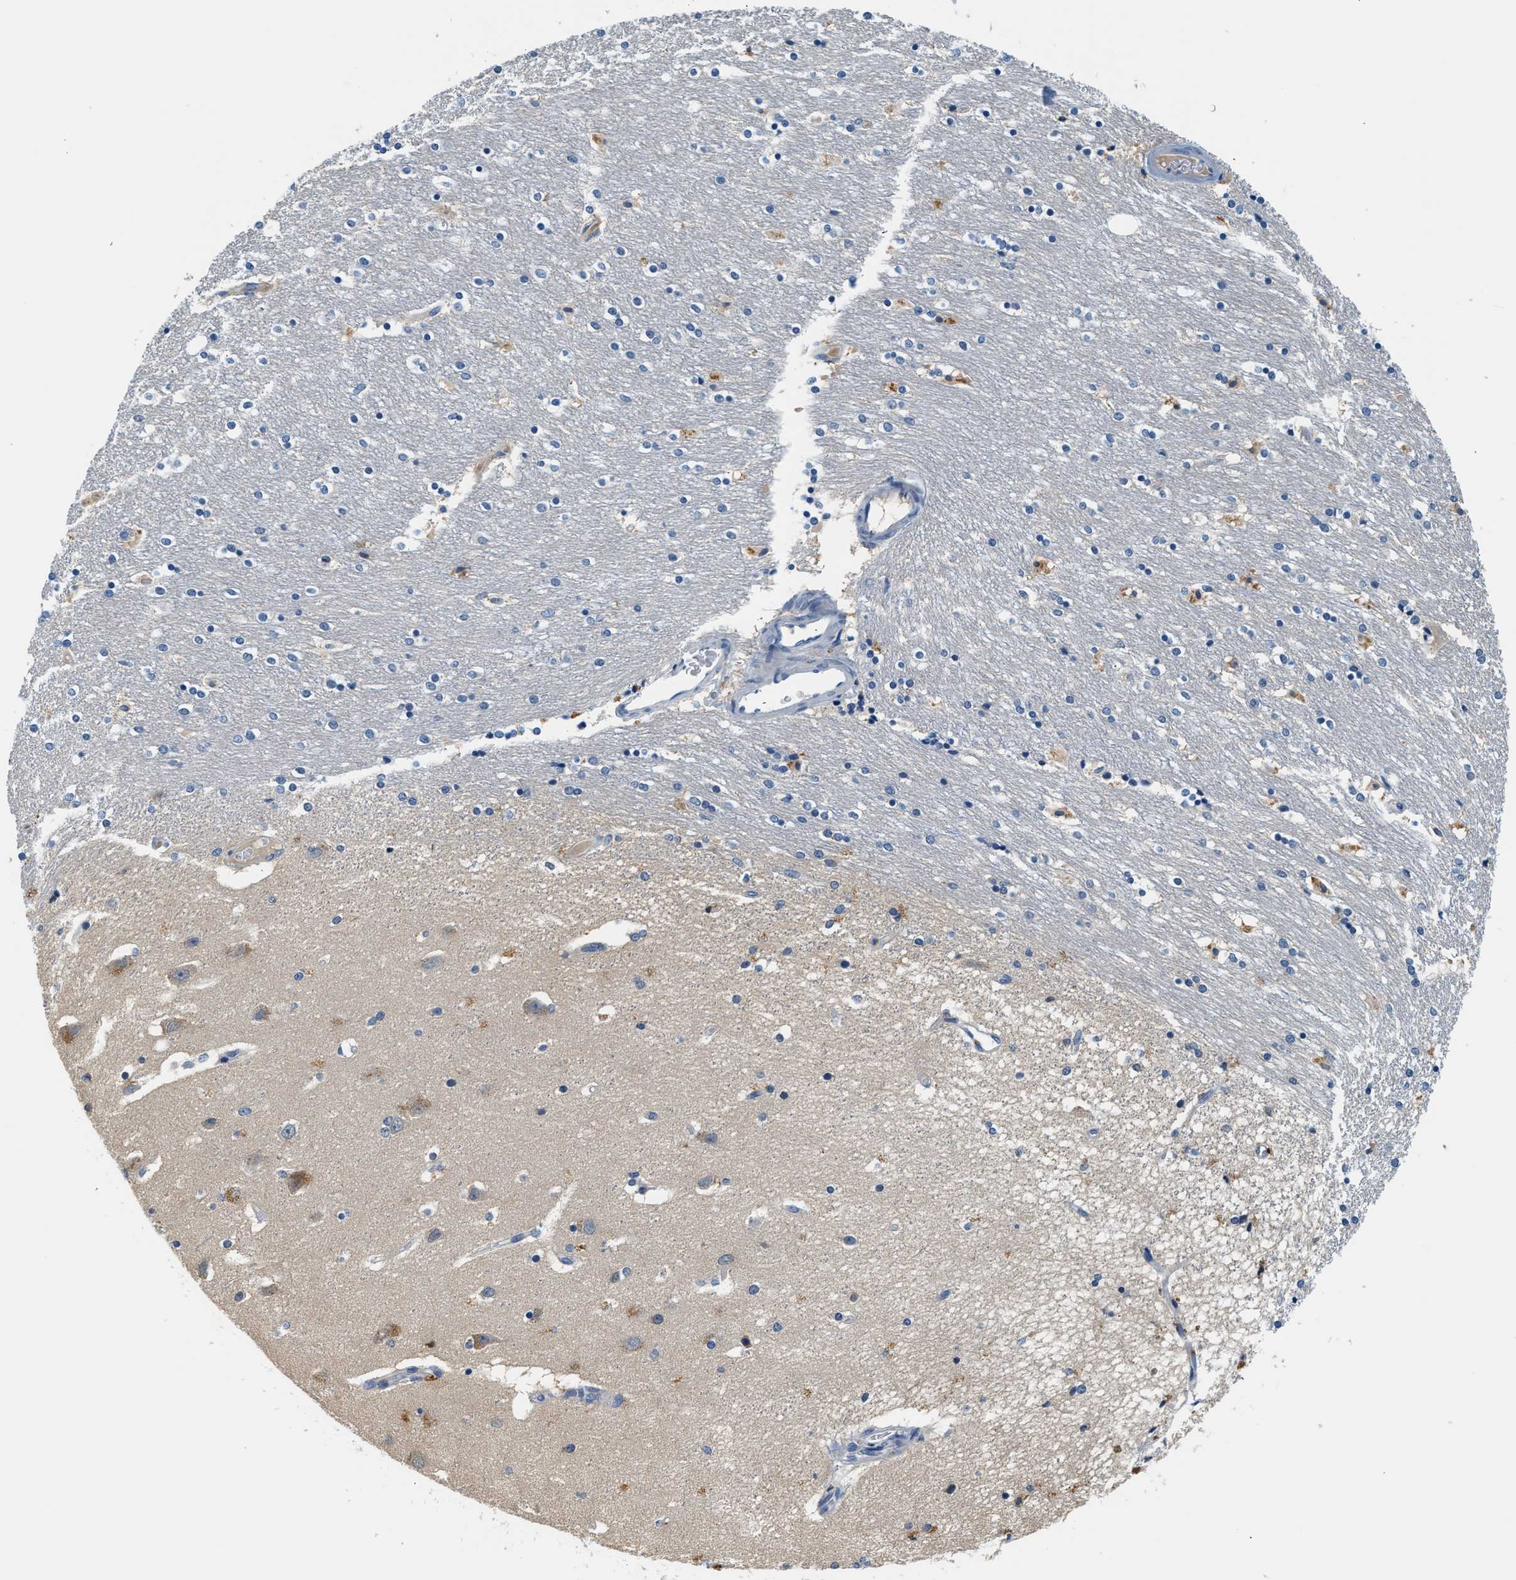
{"staining": {"intensity": "weak", "quantity": "<25%", "location": "cytoplasmic/membranous"}, "tissue": "caudate", "cell_type": "Glial cells", "image_type": "normal", "snomed": [{"axis": "morphology", "description": "Normal tissue, NOS"}, {"axis": "topography", "description": "Lateral ventricle wall"}], "caption": "A histopathology image of caudate stained for a protein demonstrates no brown staining in glial cells. The staining was performed using DAB (3,3'-diaminobenzidine) to visualize the protein expression in brown, while the nuclei were stained in blue with hematoxylin (Magnification: 20x).", "gene": "SLC35E1", "patient": {"sex": "female", "age": 54}}